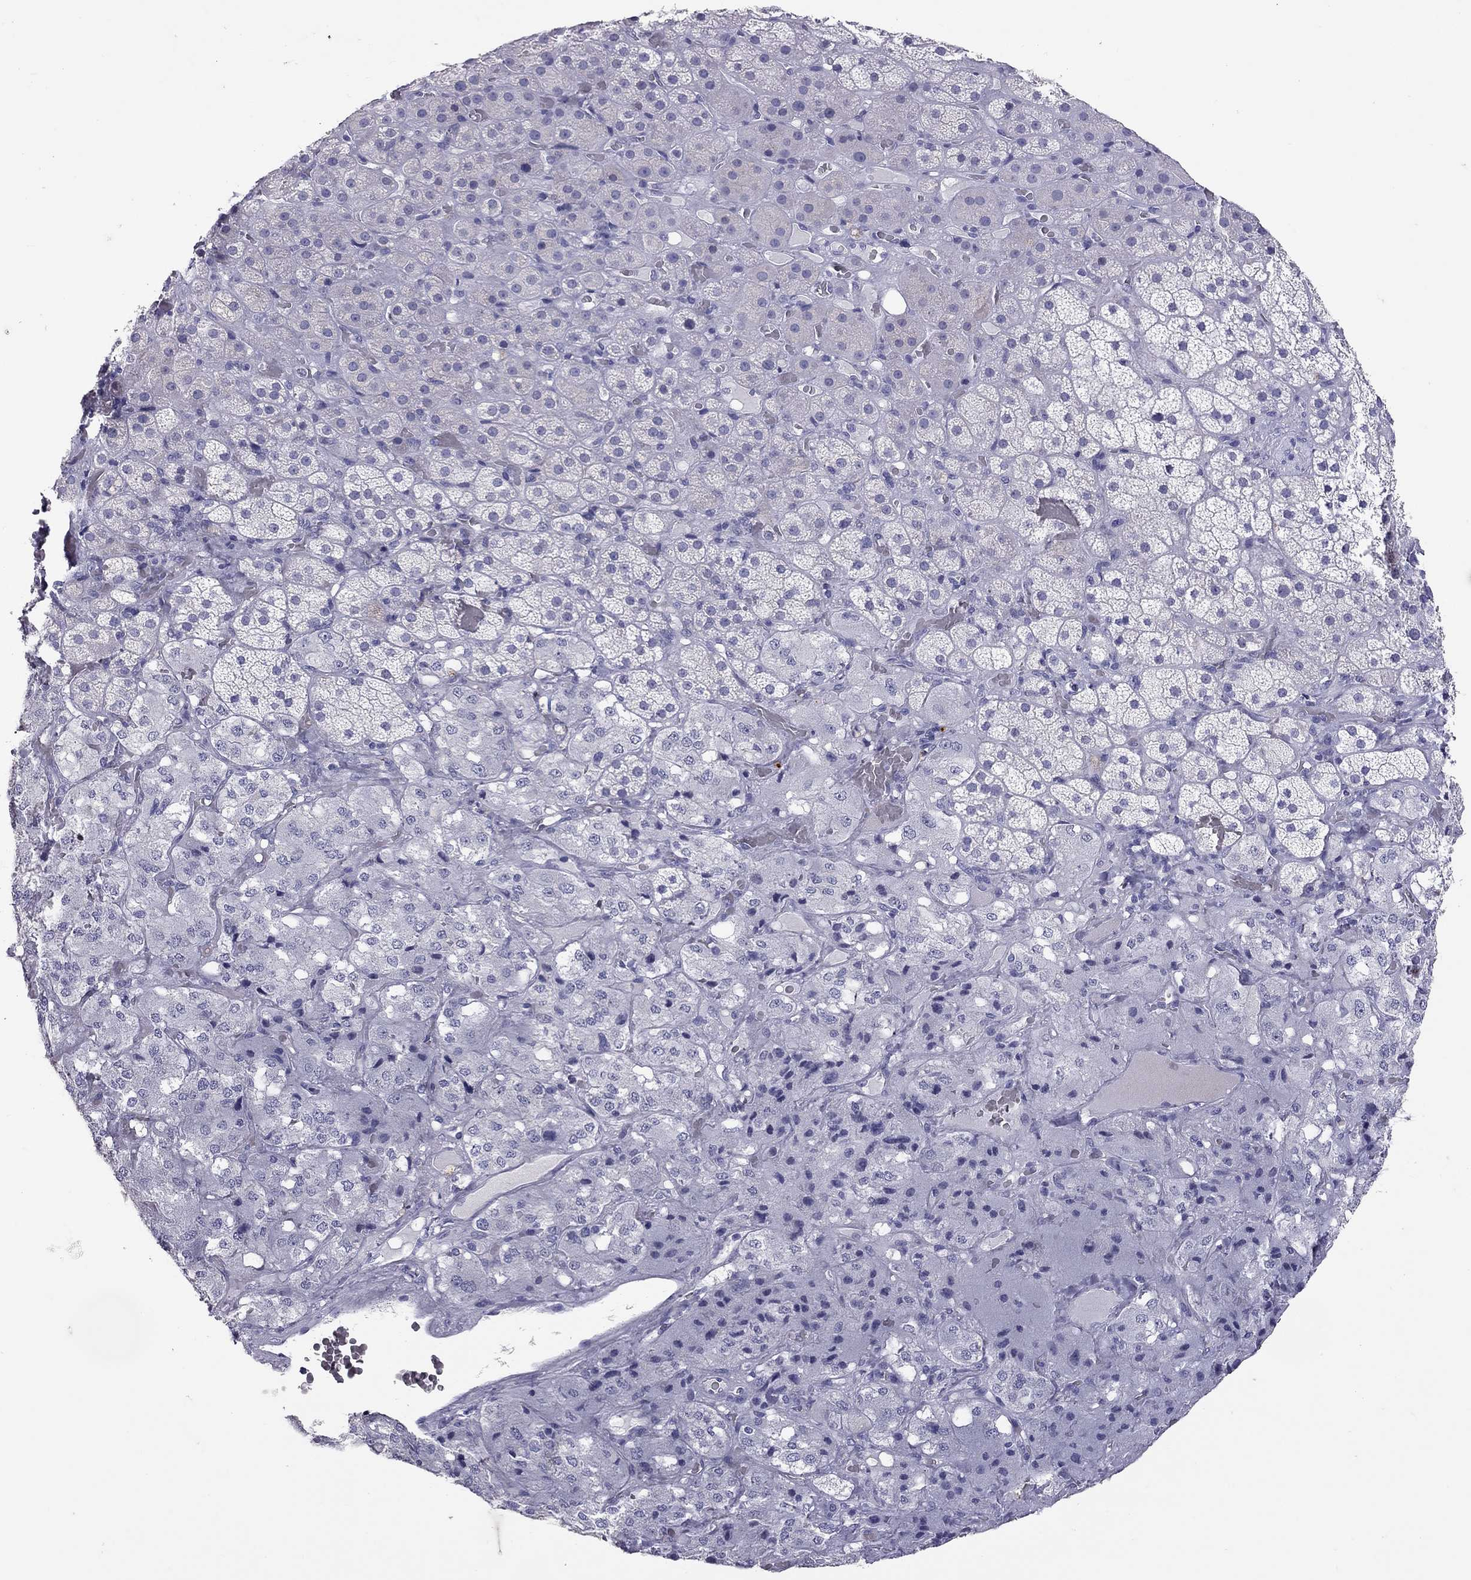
{"staining": {"intensity": "negative", "quantity": "none", "location": "none"}, "tissue": "adrenal gland", "cell_type": "Glandular cells", "image_type": "normal", "snomed": [{"axis": "morphology", "description": "Normal tissue, NOS"}, {"axis": "topography", "description": "Adrenal gland"}], "caption": "Glandular cells show no significant positivity in benign adrenal gland. (DAB (3,3'-diaminobenzidine) immunohistochemistry (IHC) with hematoxylin counter stain).", "gene": "SLAMF1", "patient": {"sex": "male", "age": 57}}